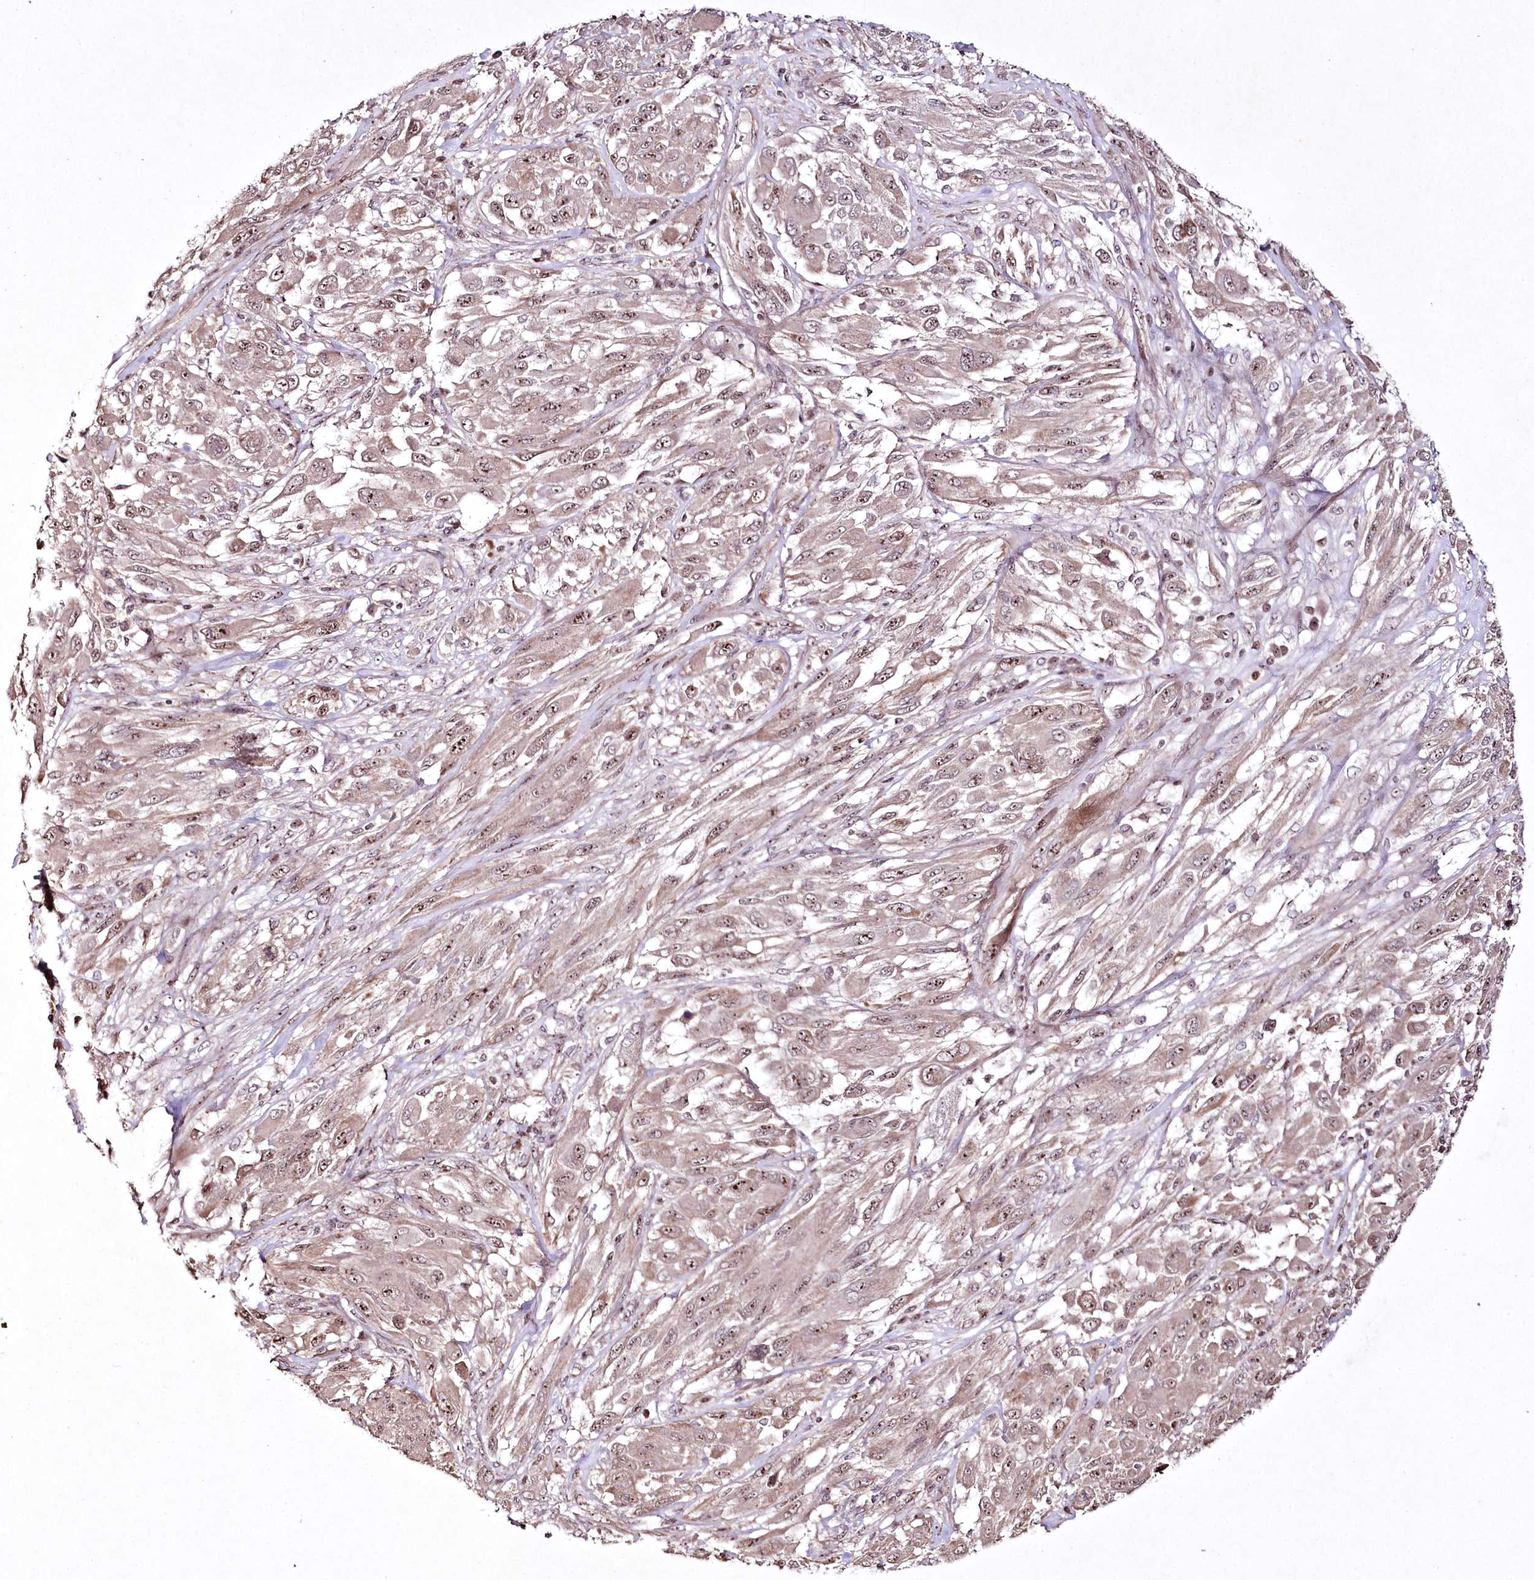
{"staining": {"intensity": "weak", "quantity": ">75%", "location": "nuclear"}, "tissue": "melanoma", "cell_type": "Tumor cells", "image_type": "cancer", "snomed": [{"axis": "morphology", "description": "Malignant melanoma, NOS"}, {"axis": "topography", "description": "Skin"}], "caption": "Immunohistochemical staining of melanoma exhibits low levels of weak nuclear expression in approximately >75% of tumor cells.", "gene": "CCDC59", "patient": {"sex": "female", "age": 91}}